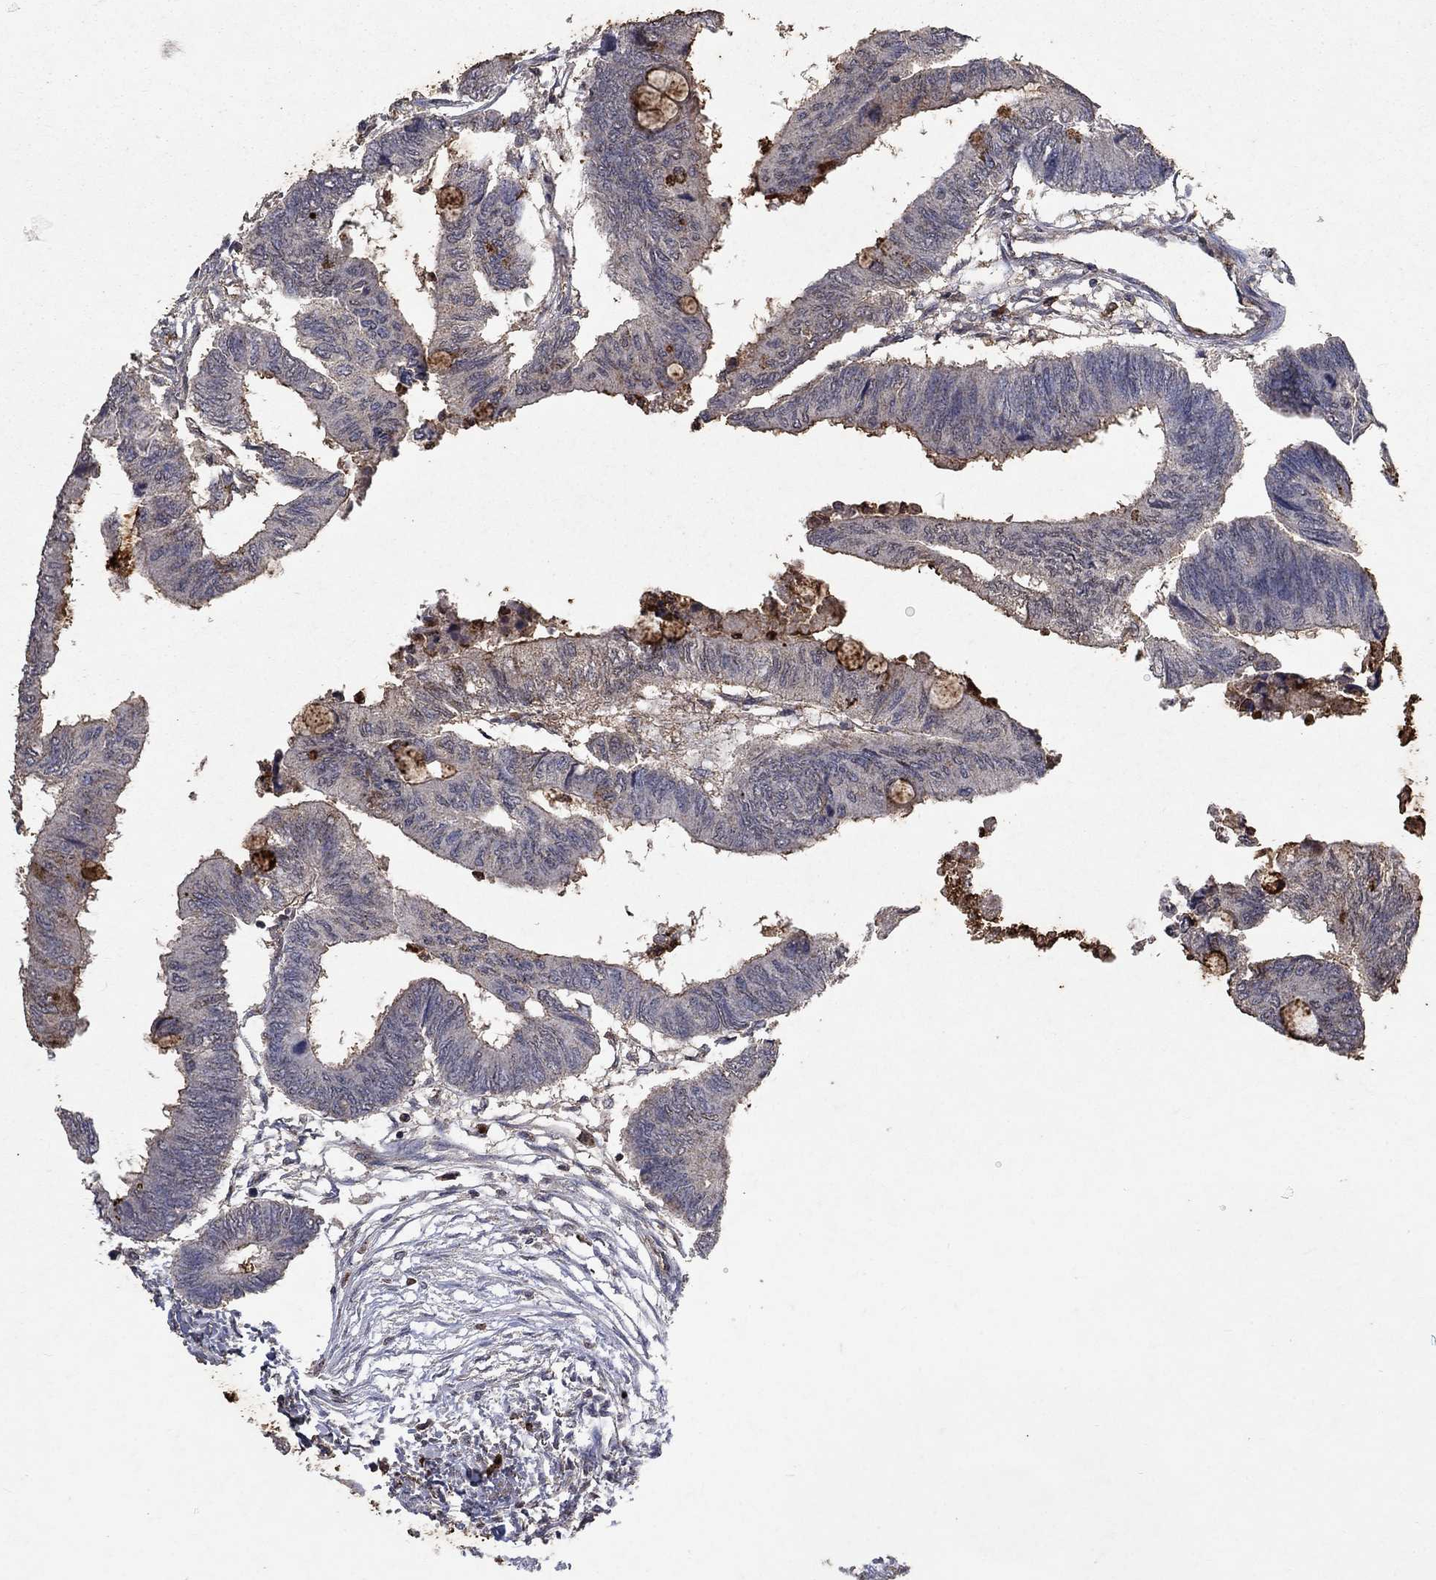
{"staining": {"intensity": "strong", "quantity": "<25%", "location": "cytoplasmic/membranous"}, "tissue": "colorectal cancer", "cell_type": "Tumor cells", "image_type": "cancer", "snomed": [{"axis": "morphology", "description": "Normal tissue, NOS"}, {"axis": "morphology", "description": "Adenocarcinoma, NOS"}, {"axis": "topography", "description": "Rectum"}, {"axis": "topography", "description": "Peripheral nerve tissue"}], "caption": "Immunohistochemistry staining of colorectal adenocarcinoma, which demonstrates medium levels of strong cytoplasmic/membranous staining in about <25% of tumor cells indicating strong cytoplasmic/membranous protein positivity. The staining was performed using DAB (3,3'-diaminobenzidine) (brown) for protein detection and nuclei were counterstained in hematoxylin (blue).", "gene": "CD24", "patient": {"sex": "male", "age": 92}}